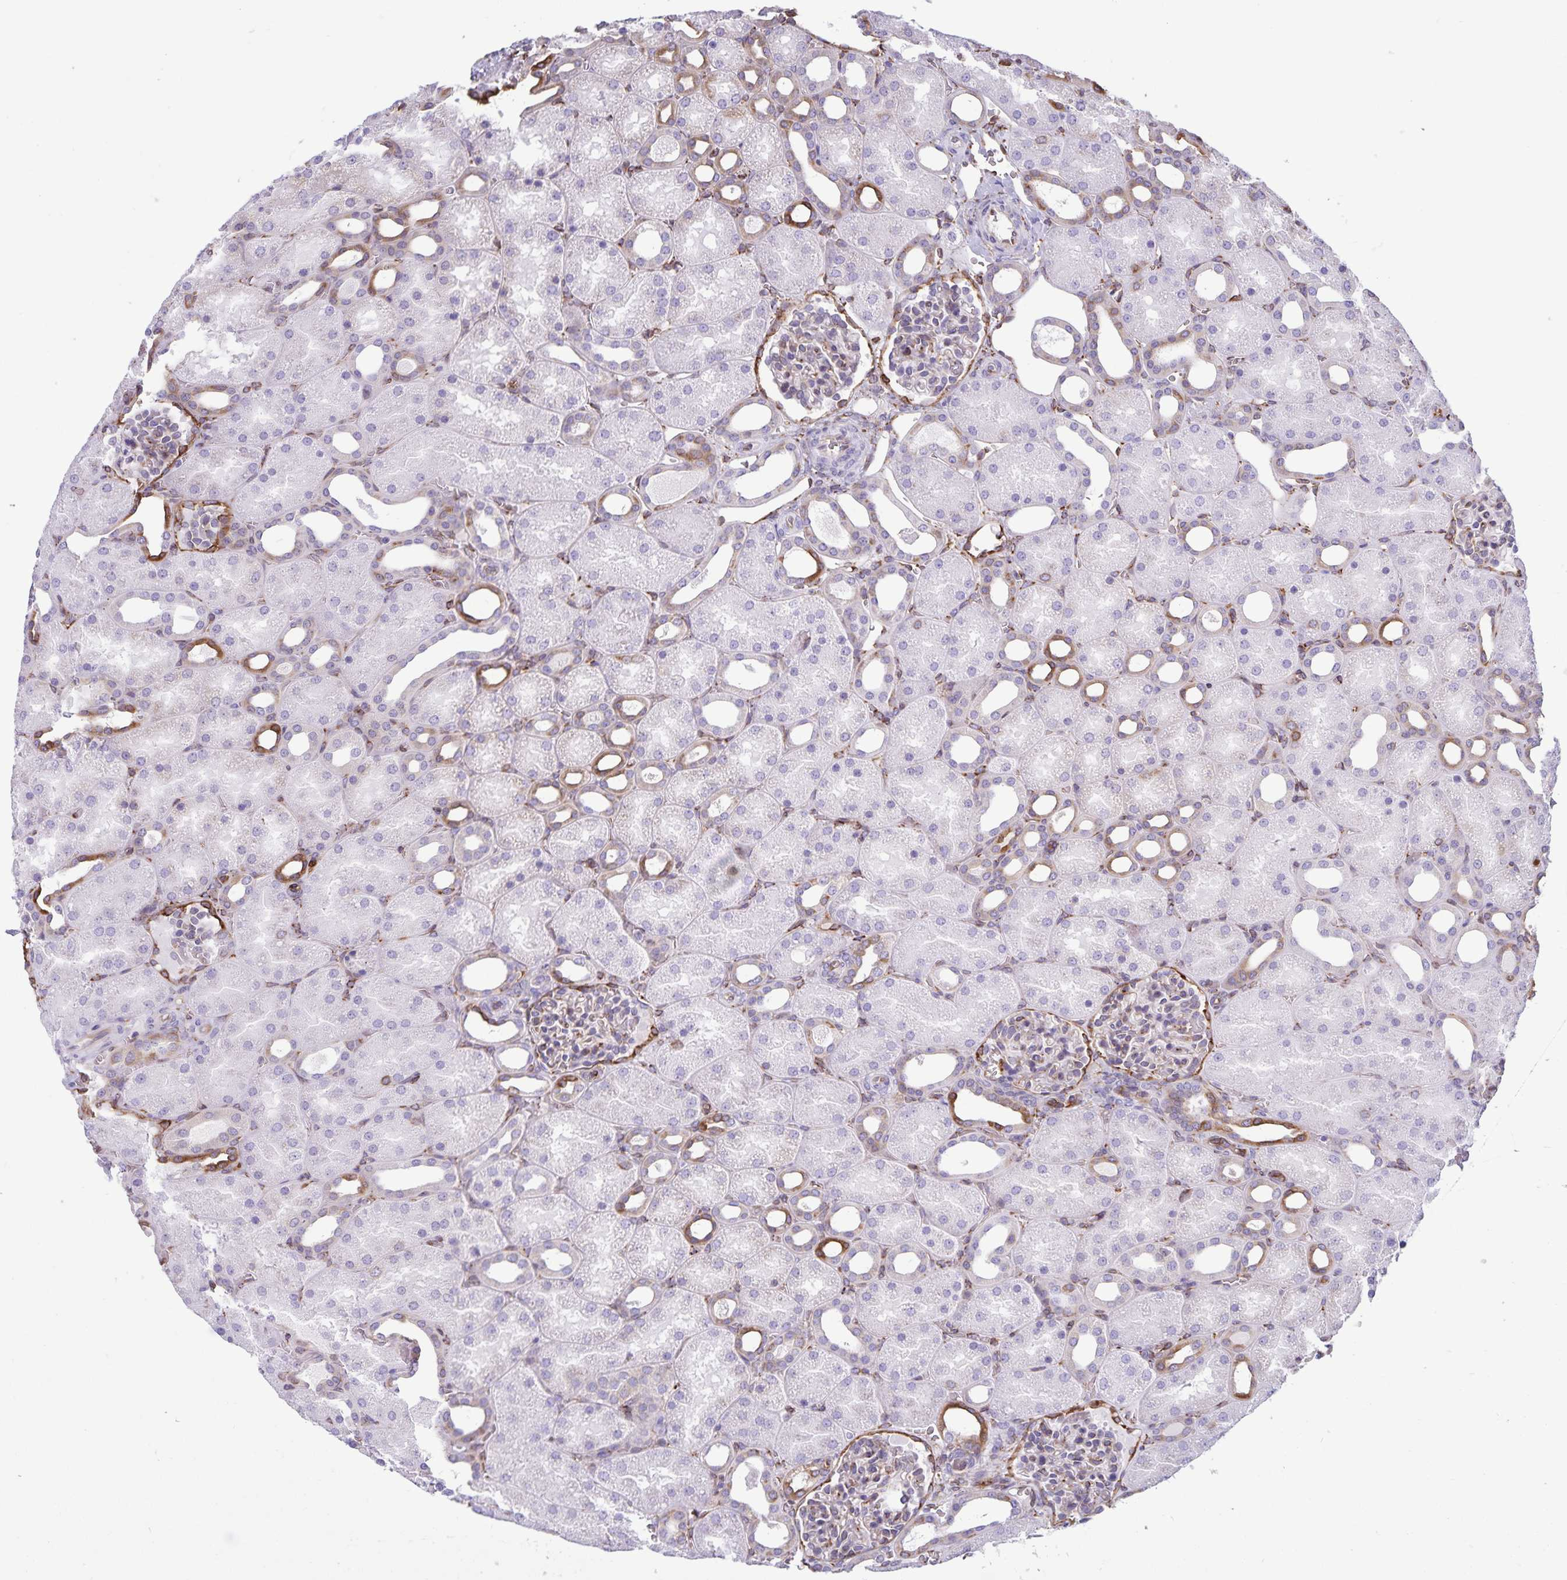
{"staining": {"intensity": "negative", "quantity": "none", "location": "none"}, "tissue": "kidney", "cell_type": "Cells in glomeruli", "image_type": "normal", "snomed": [{"axis": "morphology", "description": "Normal tissue, NOS"}, {"axis": "topography", "description": "Kidney"}], "caption": "Immunohistochemistry (IHC) photomicrograph of normal human kidney stained for a protein (brown), which demonstrates no positivity in cells in glomeruli. The staining was performed using DAB (3,3'-diaminobenzidine) to visualize the protein expression in brown, while the nuclei were stained in blue with hematoxylin (Magnification: 20x).", "gene": "RCN1", "patient": {"sex": "male", "age": 2}}